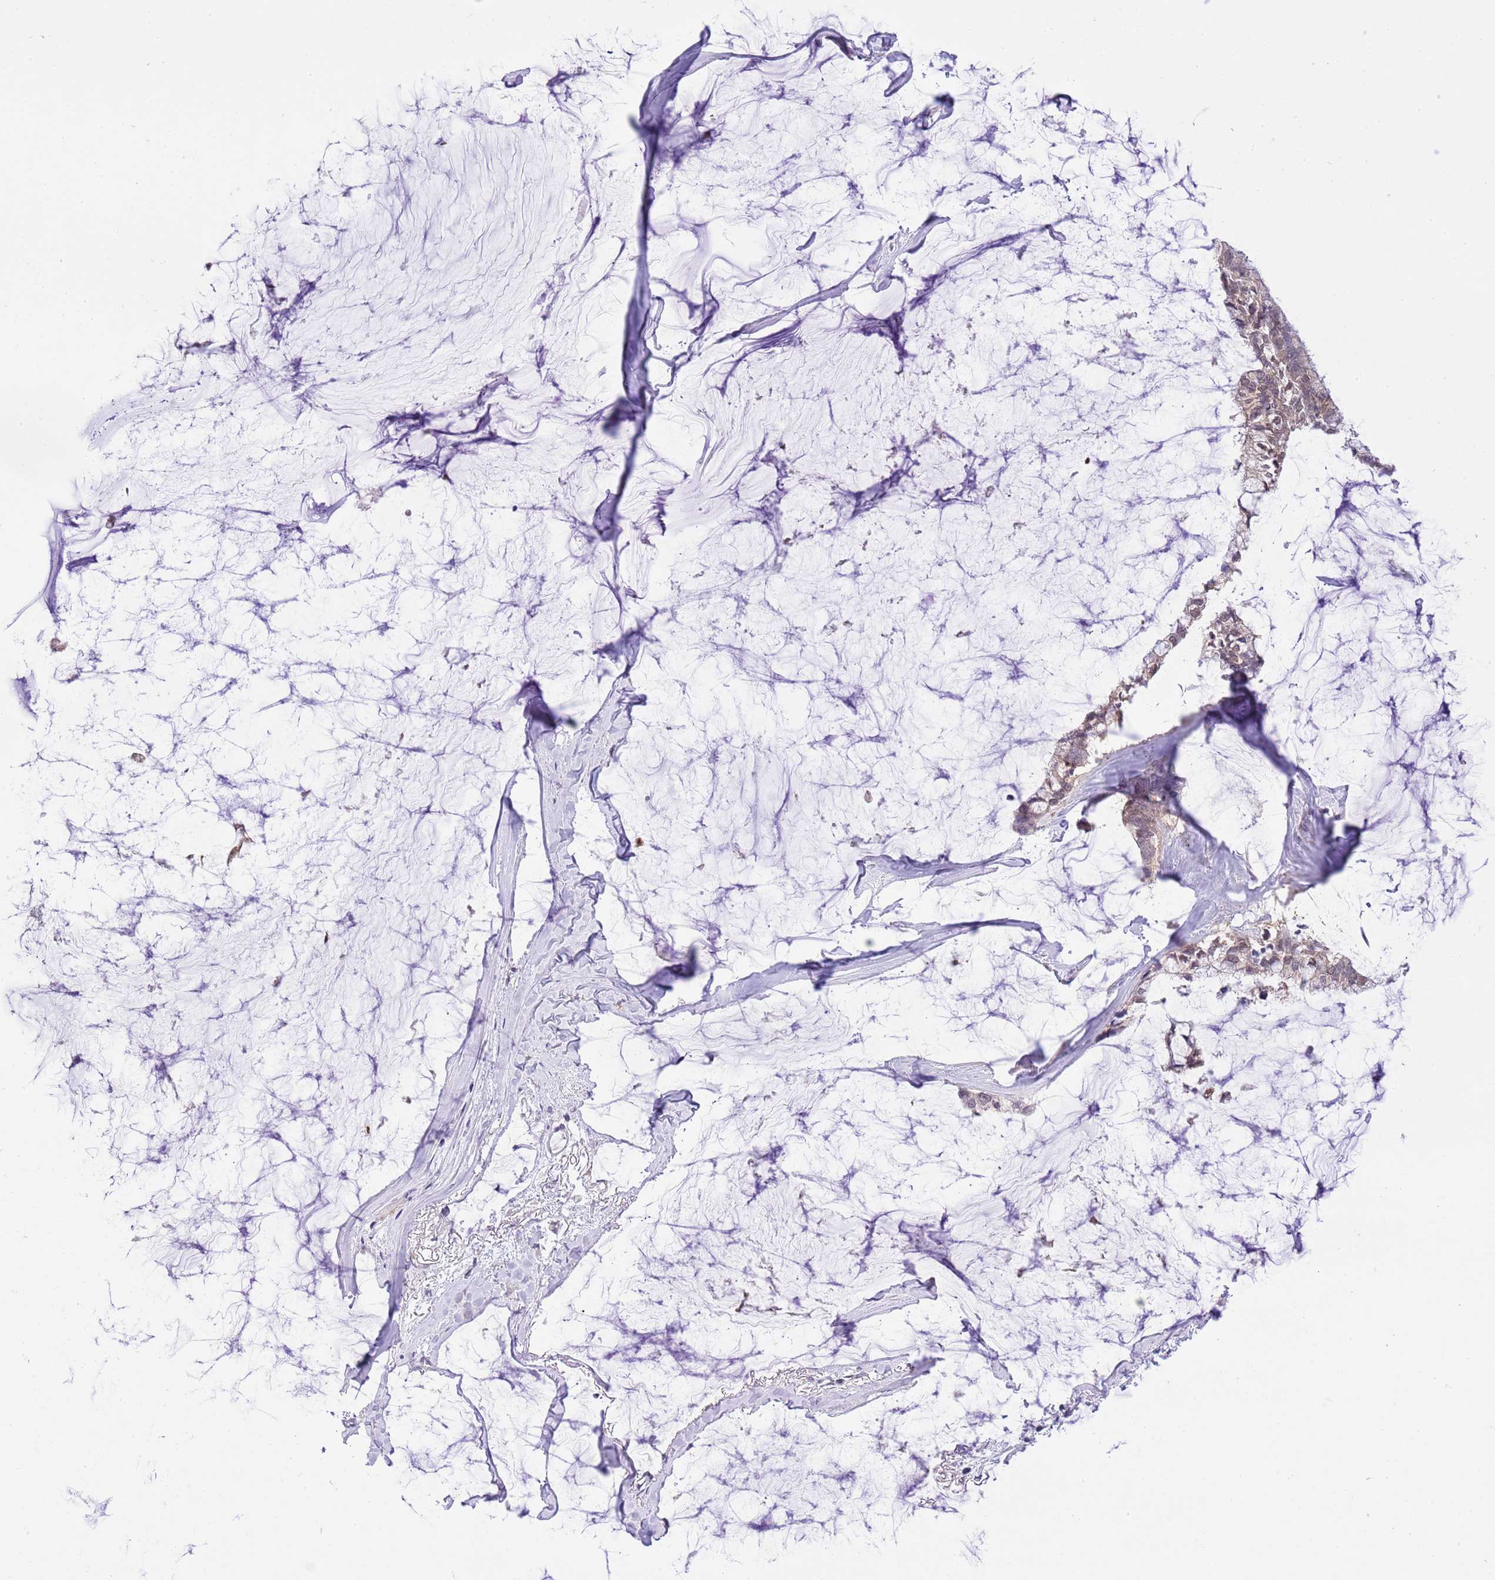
{"staining": {"intensity": "negative", "quantity": "none", "location": "none"}, "tissue": "ovarian cancer", "cell_type": "Tumor cells", "image_type": "cancer", "snomed": [{"axis": "morphology", "description": "Cystadenocarcinoma, mucinous, NOS"}, {"axis": "topography", "description": "Ovary"}], "caption": "This is a photomicrograph of immunohistochemistry (IHC) staining of ovarian cancer, which shows no expression in tumor cells.", "gene": "GALK2", "patient": {"sex": "female", "age": 39}}